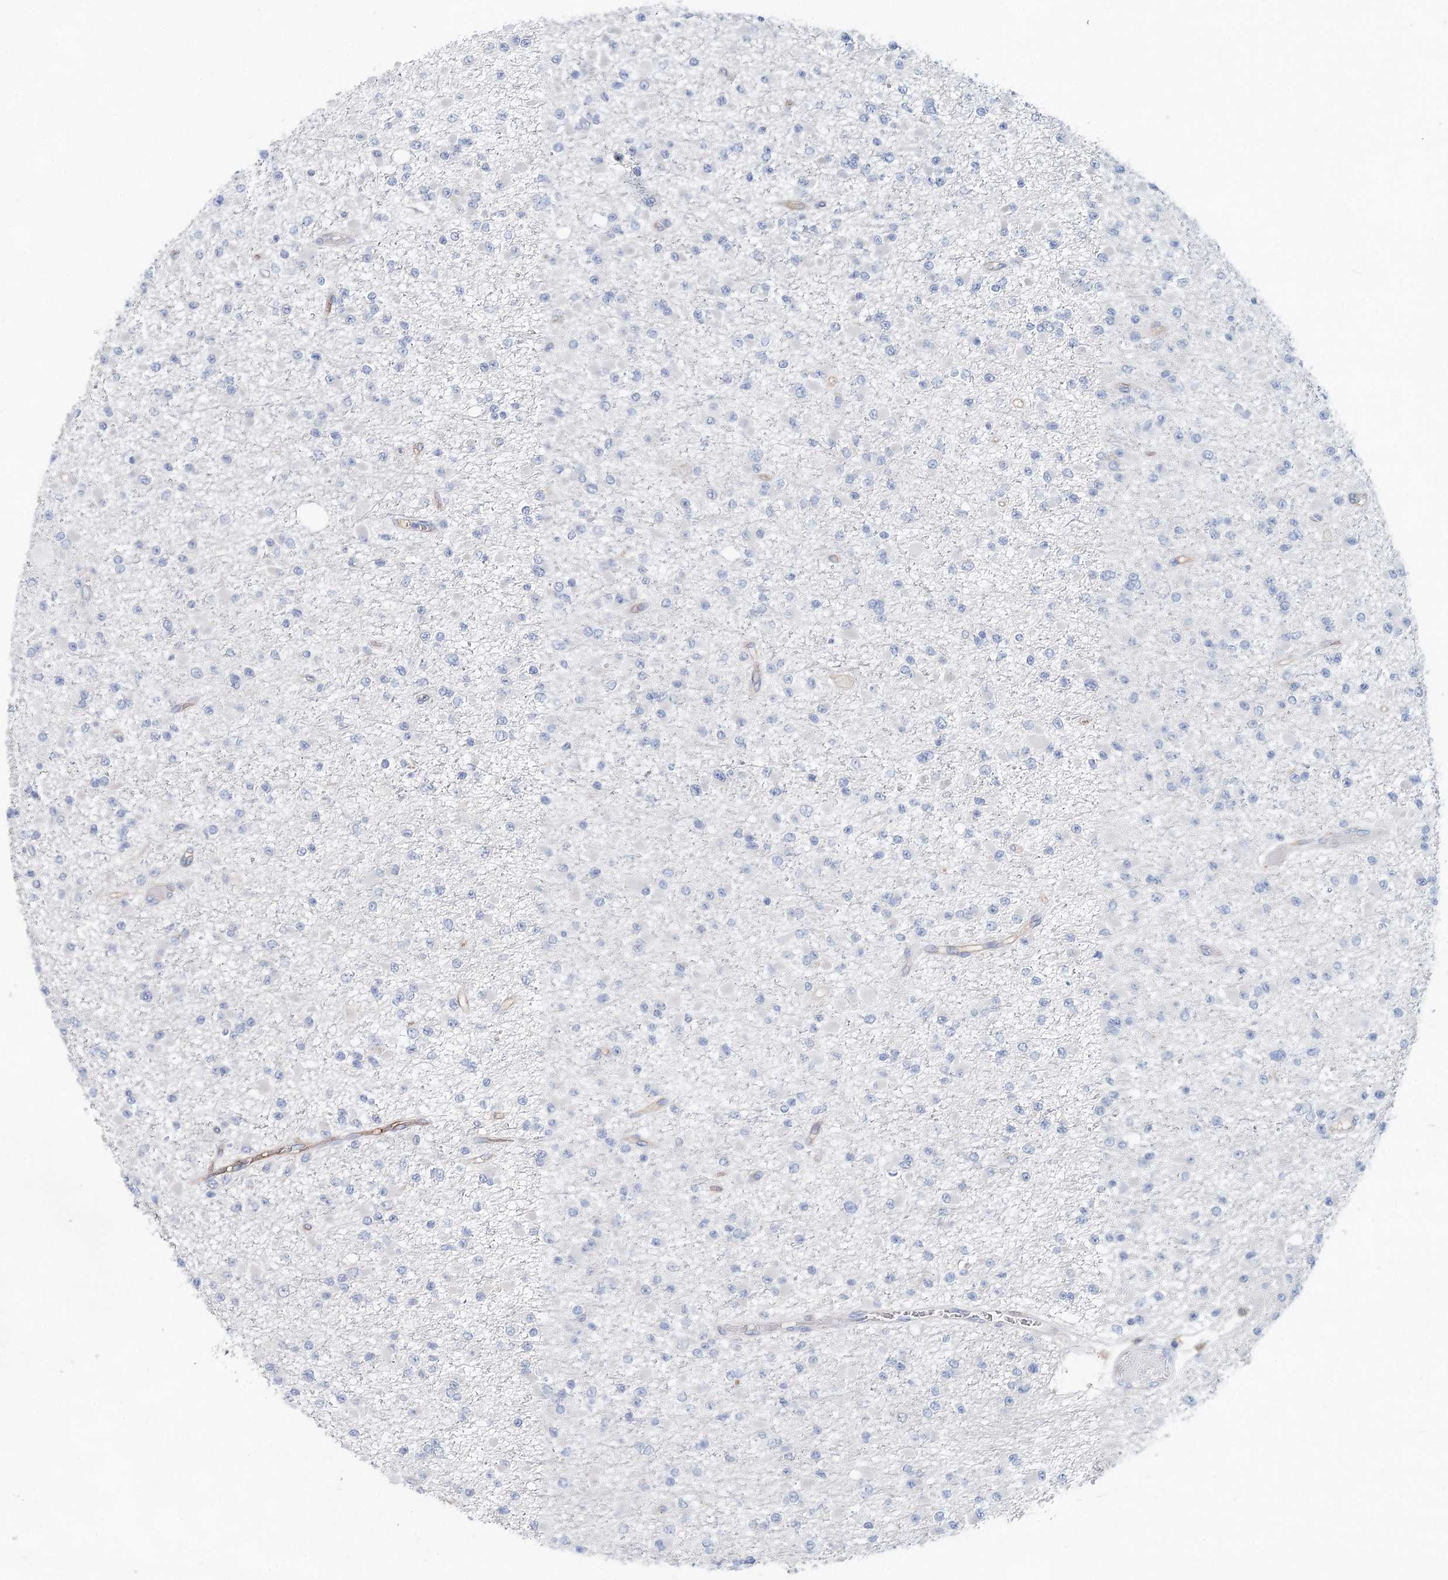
{"staining": {"intensity": "negative", "quantity": "none", "location": "none"}, "tissue": "glioma", "cell_type": "Tumor cells", "image_type": "cancer", "snomed": [{"axis": "morphology", "description": "Glioma, malignant, Low grade"}, {"axis": "topography", "description": "Brain"}], "caption": "Human glioma stained for a protein using IHC reveals no staining in tumor cells.", "gene": "SLC19A3", "patient": {"sex": "female", "age": 22}}